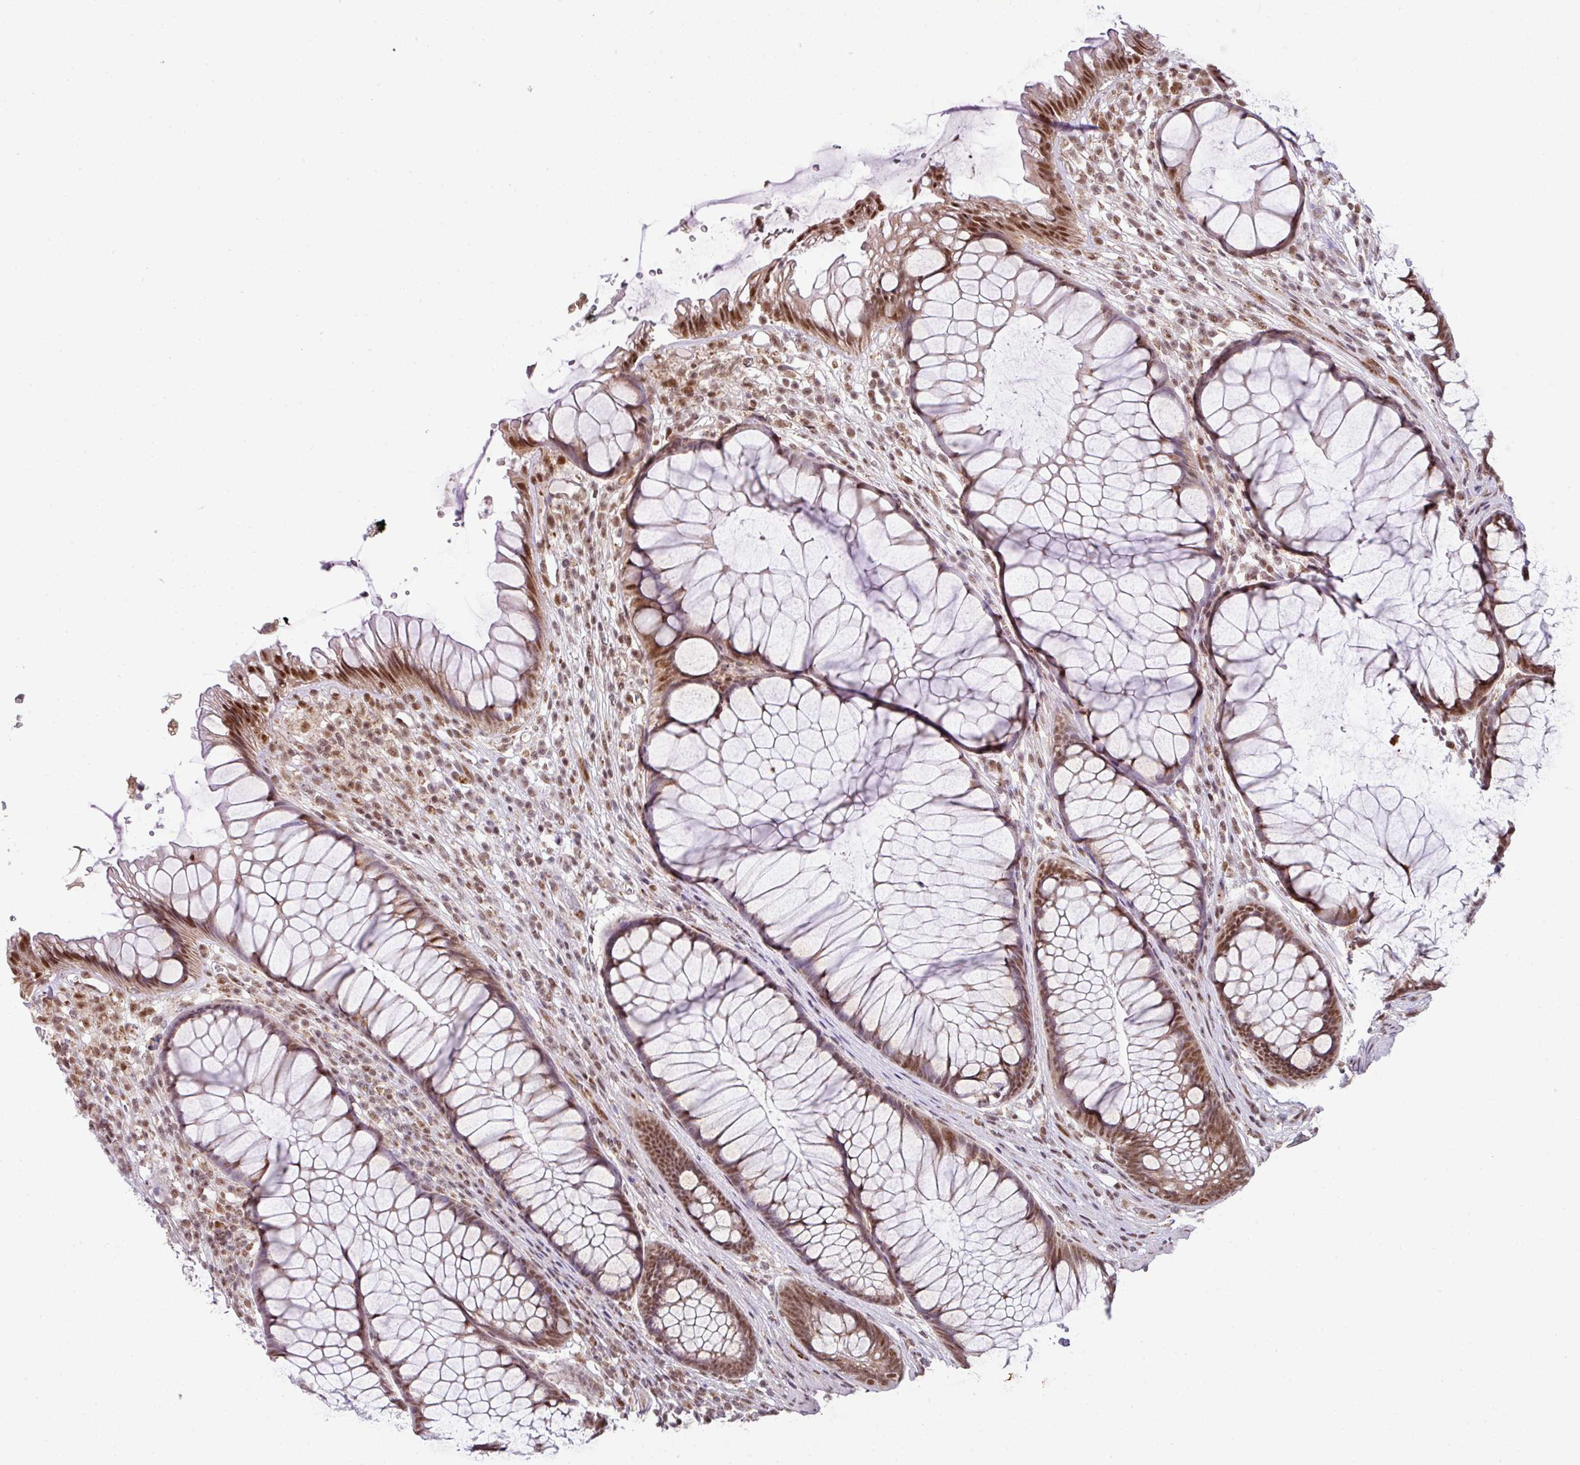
{"staining": {"intensity": "strong", "quantity": ">75%", "location": "nuclear"}, "tissue": "rectum", "cell_type": "Glandular cells", "image_type": "normal", "snomed": [{"axis": "morphology", "description": "Normal tissue, NOS"}, {"axis": "topography", "description": "Smooth muscle"}, {"axis": "topography", "description": "Rectum"}], "caption": "Rectum stained with a brown dye demonstrates strong nuclear positive expression in approximately >75% of glandular cells.", "gene": "PLK1", "patient": {"sex": "male", "age": 53}}